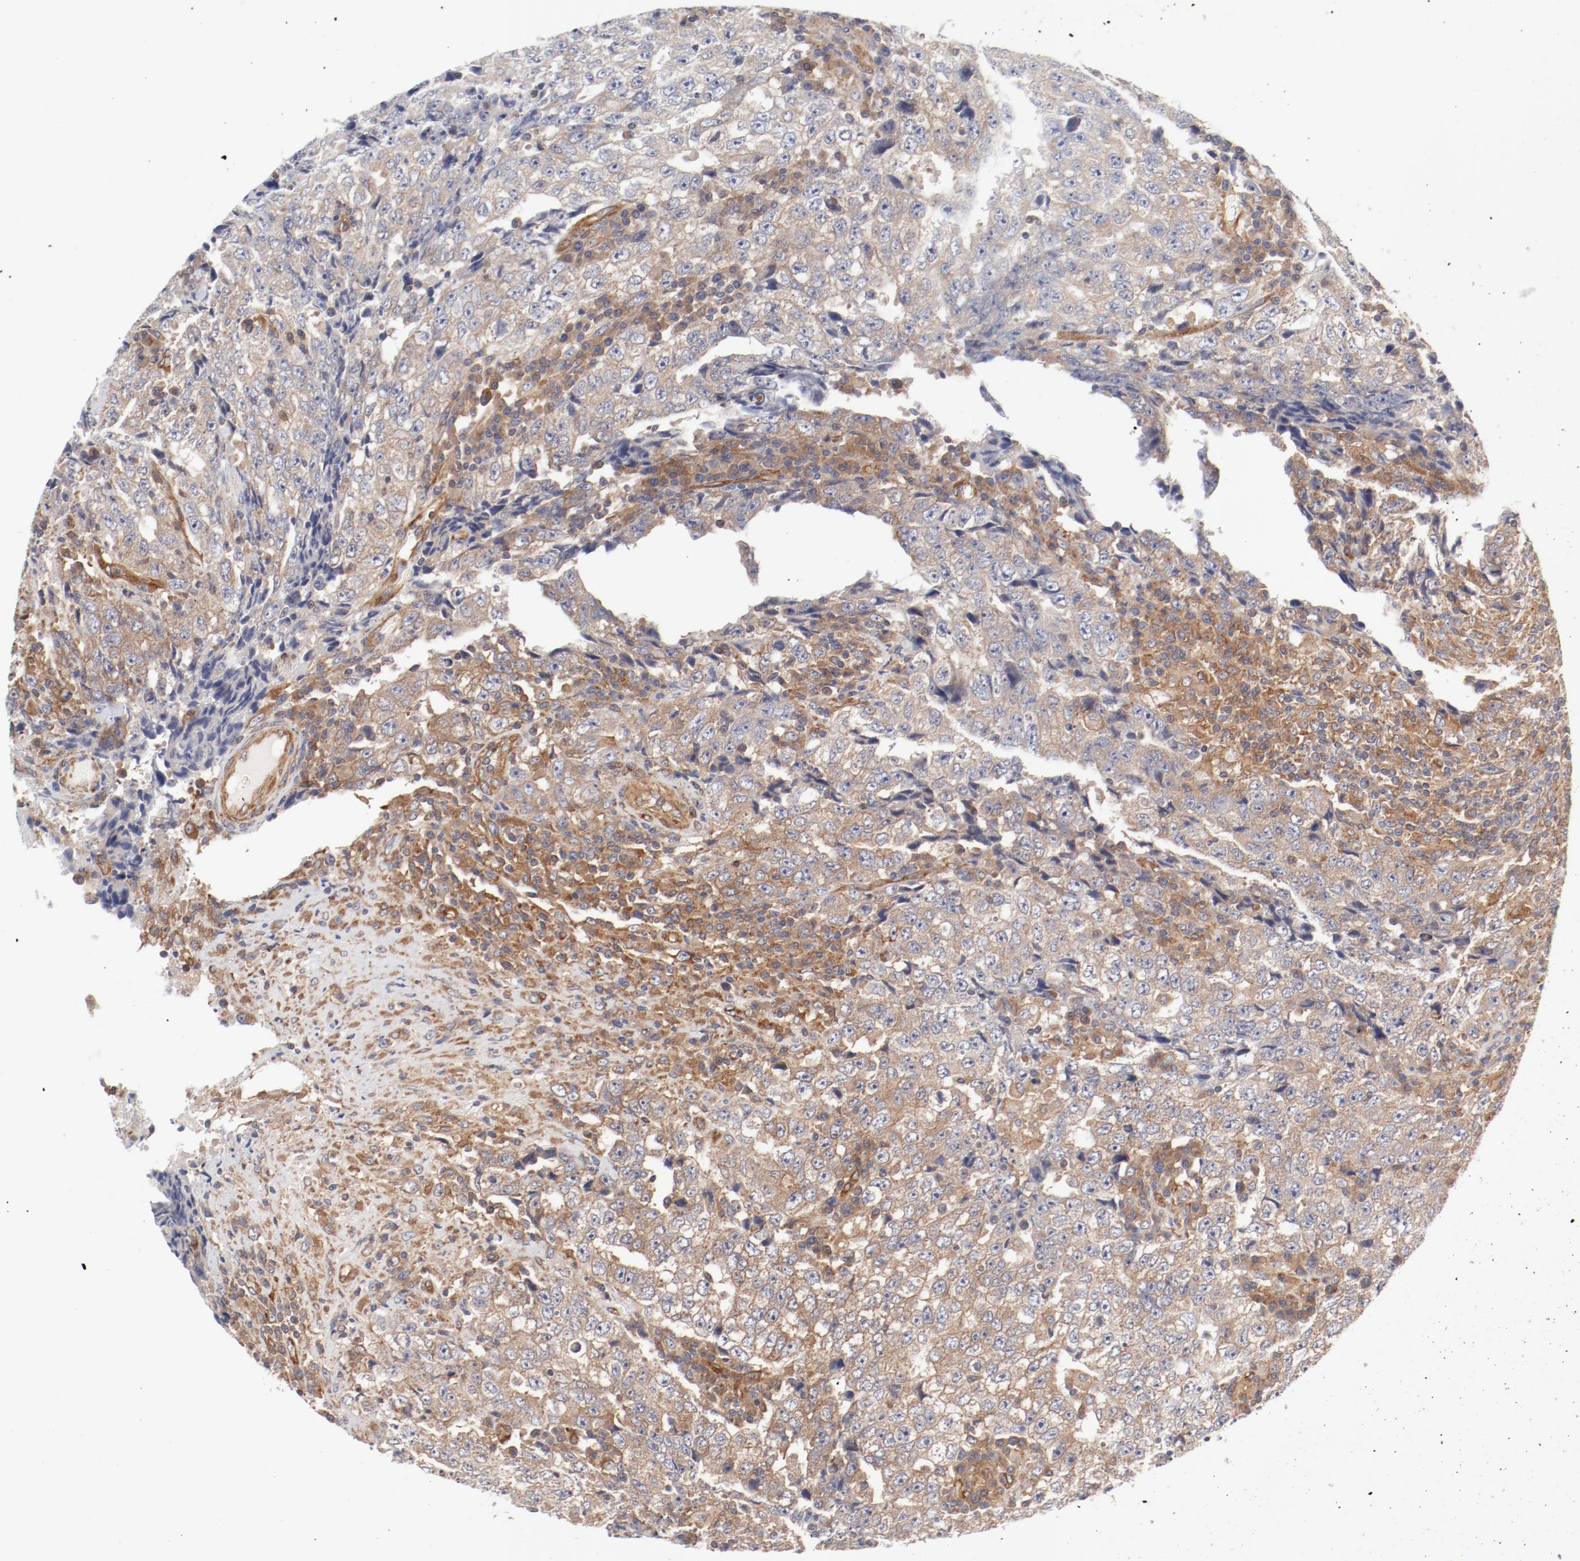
{"staining": {"intensity": "moderate", "quantity": ">75%", "location": "cytoplasmic/membranous"}, "tissue": "testis cancer", "cell_type": "Tumor cells", "image_type": "cancer", "snomed": [{"axis": "morphology", "description": "Necrosis, NOS"}, {"axis": "morphology", "description": "Carcinoma, Embryonal, NOS"}, {"axis": "topography", "description": "Testis"}], "caption": "Testis cancer tissue shows moderate cytoplasmic/membranous positivity in approximately >75% of tumor cells", "gene": "AP2A1", "patient": {"sex": "male", "age": 19}}